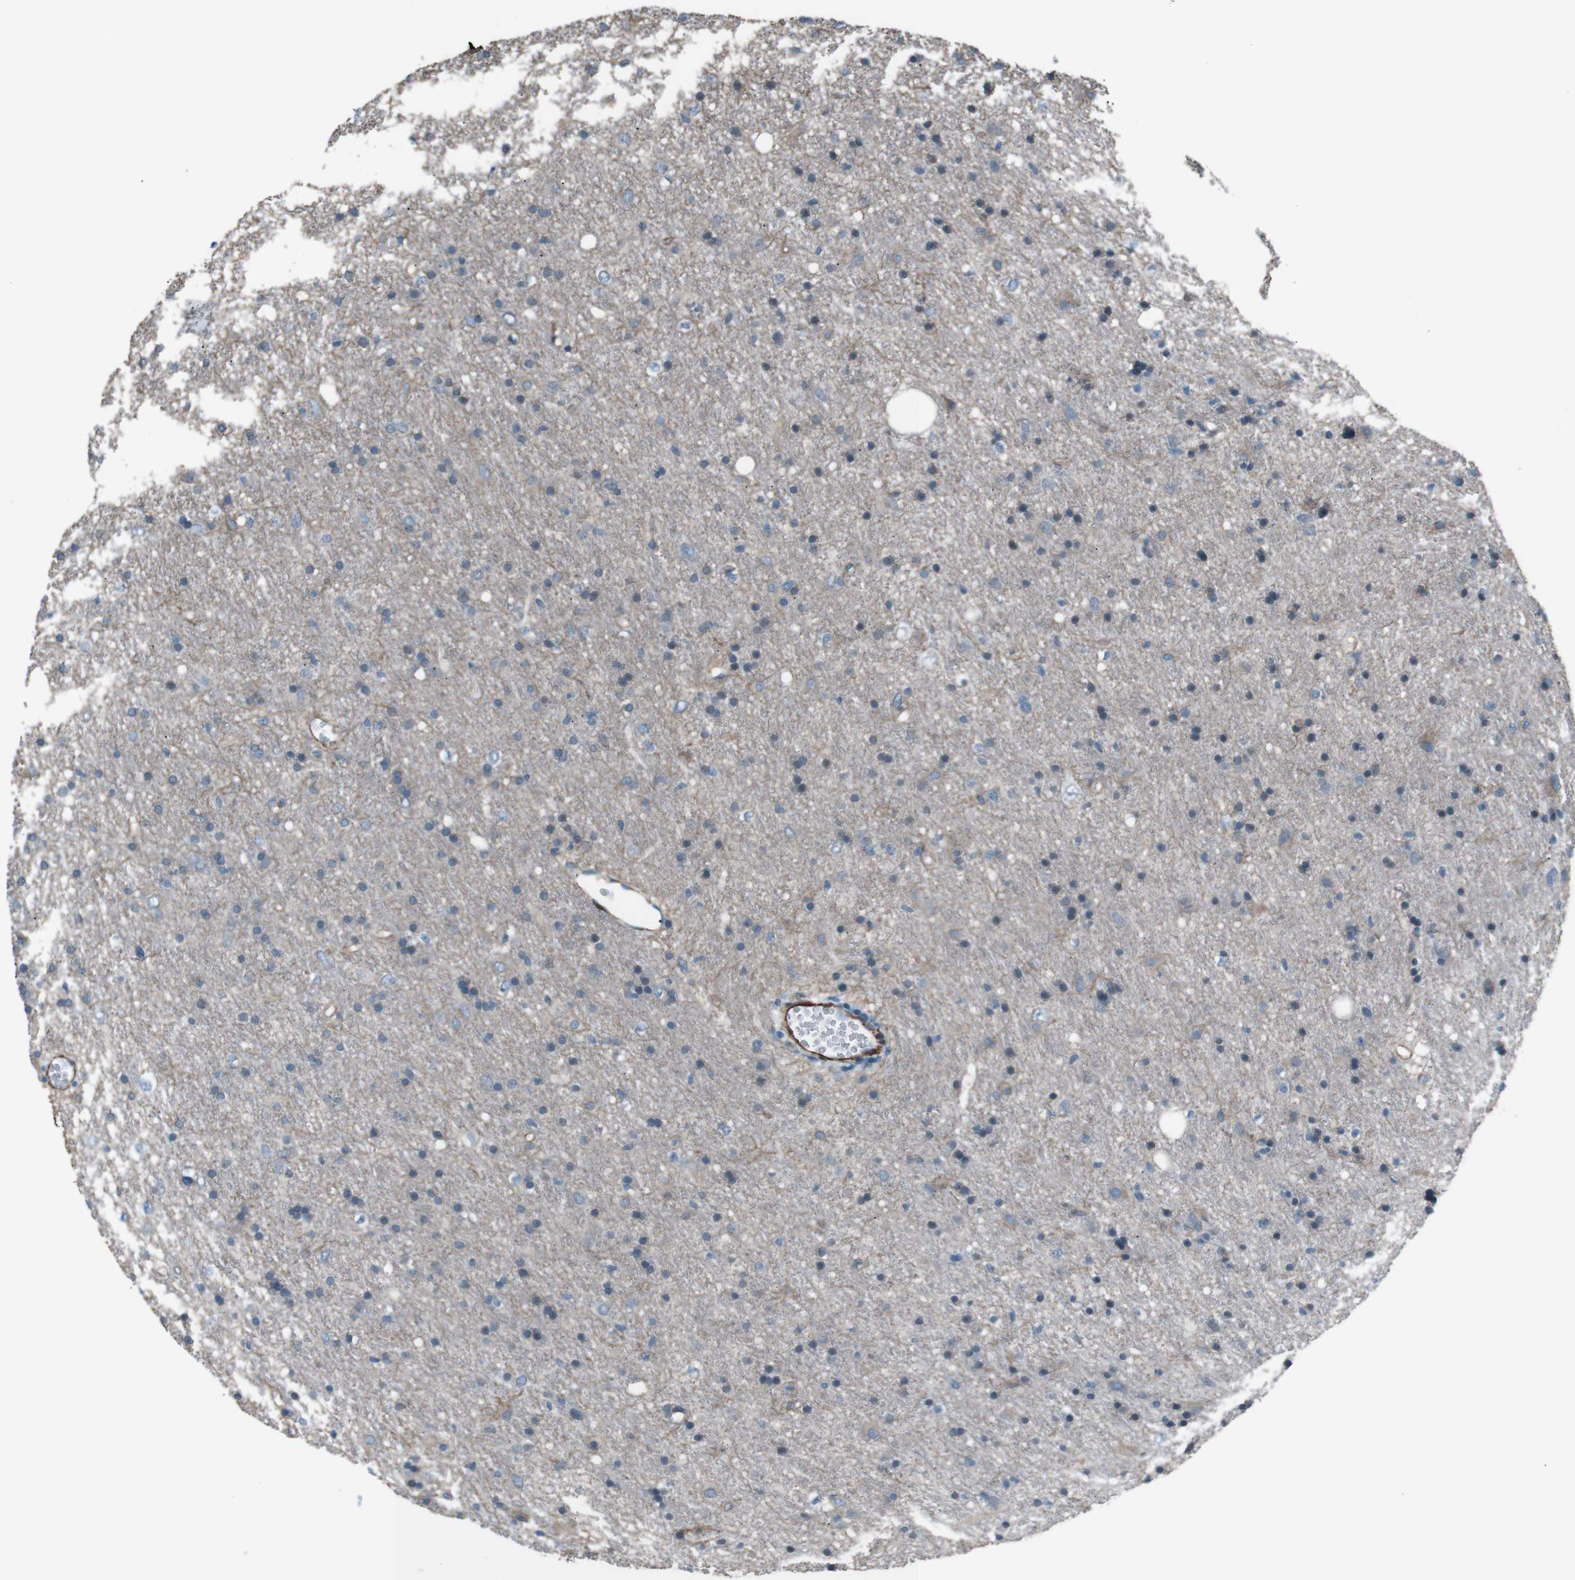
{"staining": {"intensity": "negative", "quantity": "none", "location": "none"}, "tissue": "glioma", "cell_type": "Tumor cells", "image_type": "cancer", "snomed": [{"axis": "morphology", "description": "Glioma, malignant, Low grade"}, {"axis": "topography", "description": "Brain"}], "caption": "Glioma stained for a protein using immunohistochemistry (IHC) shows no staining tumor cells.", "gene": "PDLIM5", "patient": {"sex": "male", "age": 77}}